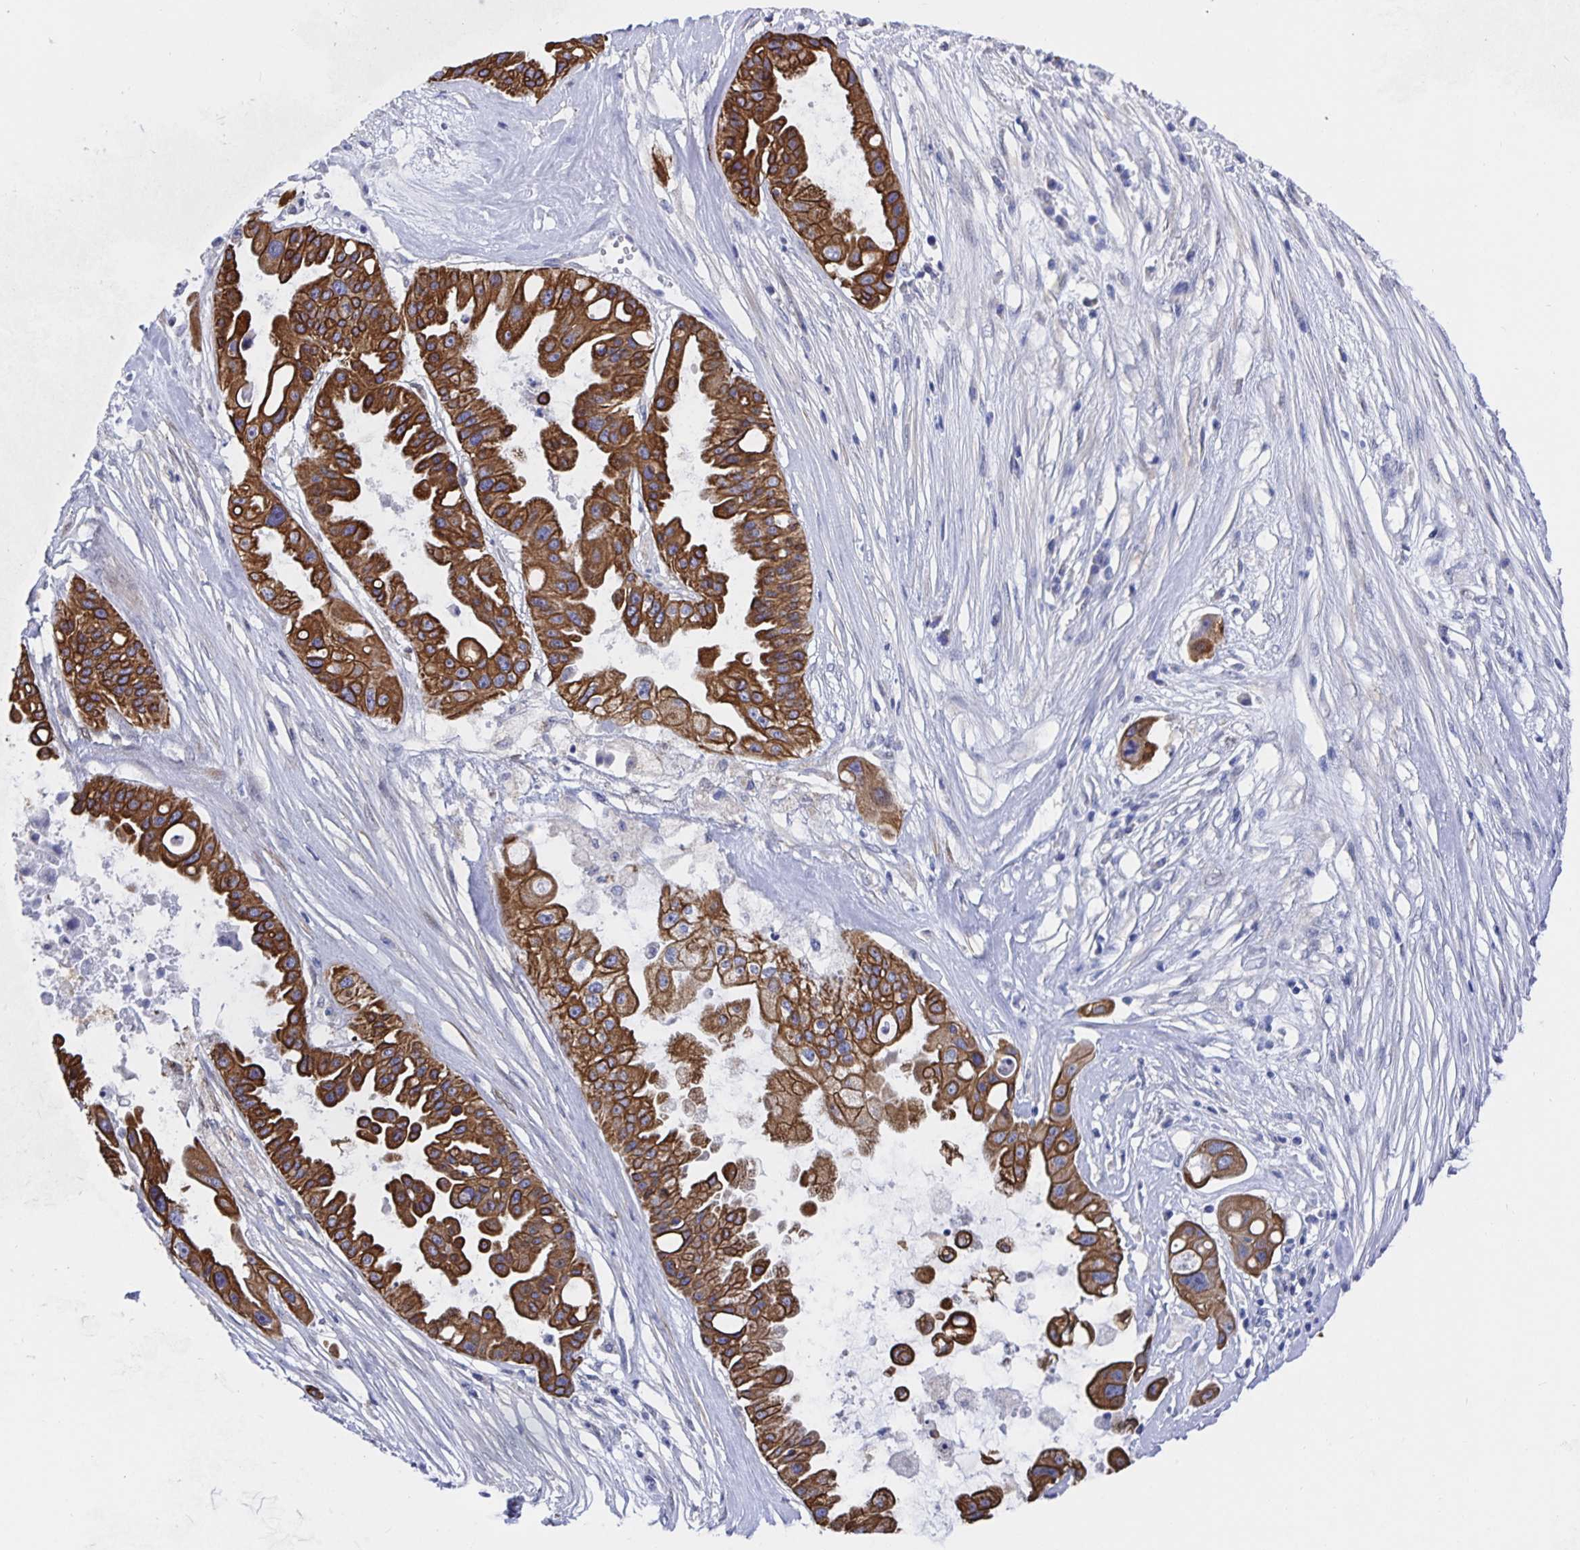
{"staining": {"intensity": "strong", "quantity": ">75%", "location": "cytoplasmic/membranous"}, "tissue": "ovarian cancer", "cell_type": "Tumor cells", "image_type": "cancer", "snomed": [{"axis": "morphology", "description": "Cystadenocarcinoma, serous, NOS"}, {"axis": "topography", "description": "Ovary"}], "caption": "Immunohistochemistry (IHC) photomicrograph of neoplastic tissue: human ovarian cancer stained using IHC shows high levels of strong protein expression localized specifically in the cytoplasmic/membranous of tumor cells, appearing as a cytoplasmic/membranous brown color.", "gene": "ZIK1", "patient": {"sex": "female", "age": 56}}